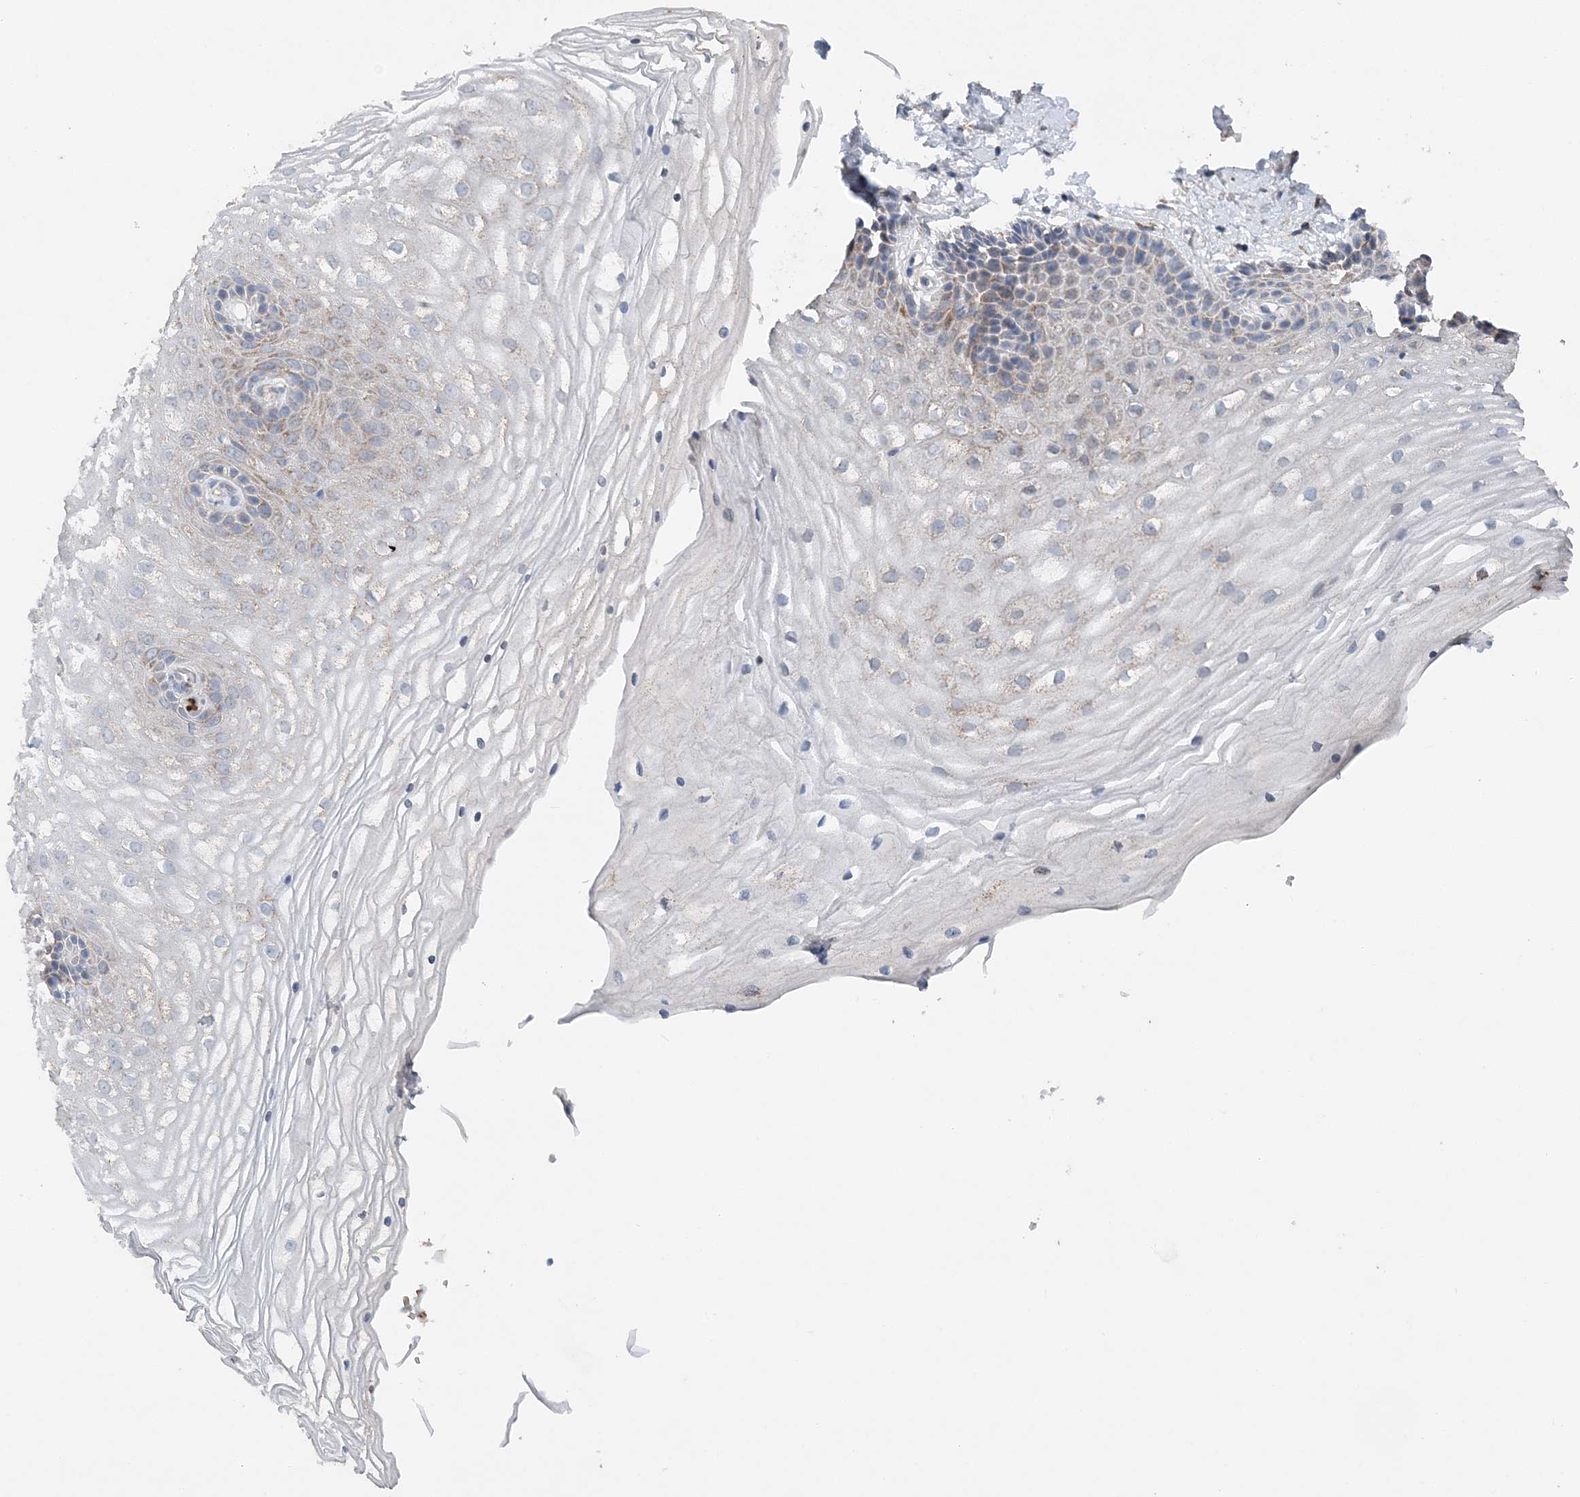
{"staining": {"intensity": "moderate", "quantity": "25%-75%", "location": "cytoplasmic/membranous"}, "tissue": "vagina", "cell_type": "Squamous epithelial cells", "image_type": "normal", "snomed": [{"axis": "morphology", "description": "Normal tissue, NOS"}, {"axis": "topography", "description": "Vagina"}, {"axis": "topography", "description": "Cervix"}], "caption": "A brown stain highlights moderate cytoplasmic/membranous positivity of a protein in squamous epithelial cells of benign human vagina.", "gene": "SPRY2", "patient": {"sex": "female", "age": 40}}